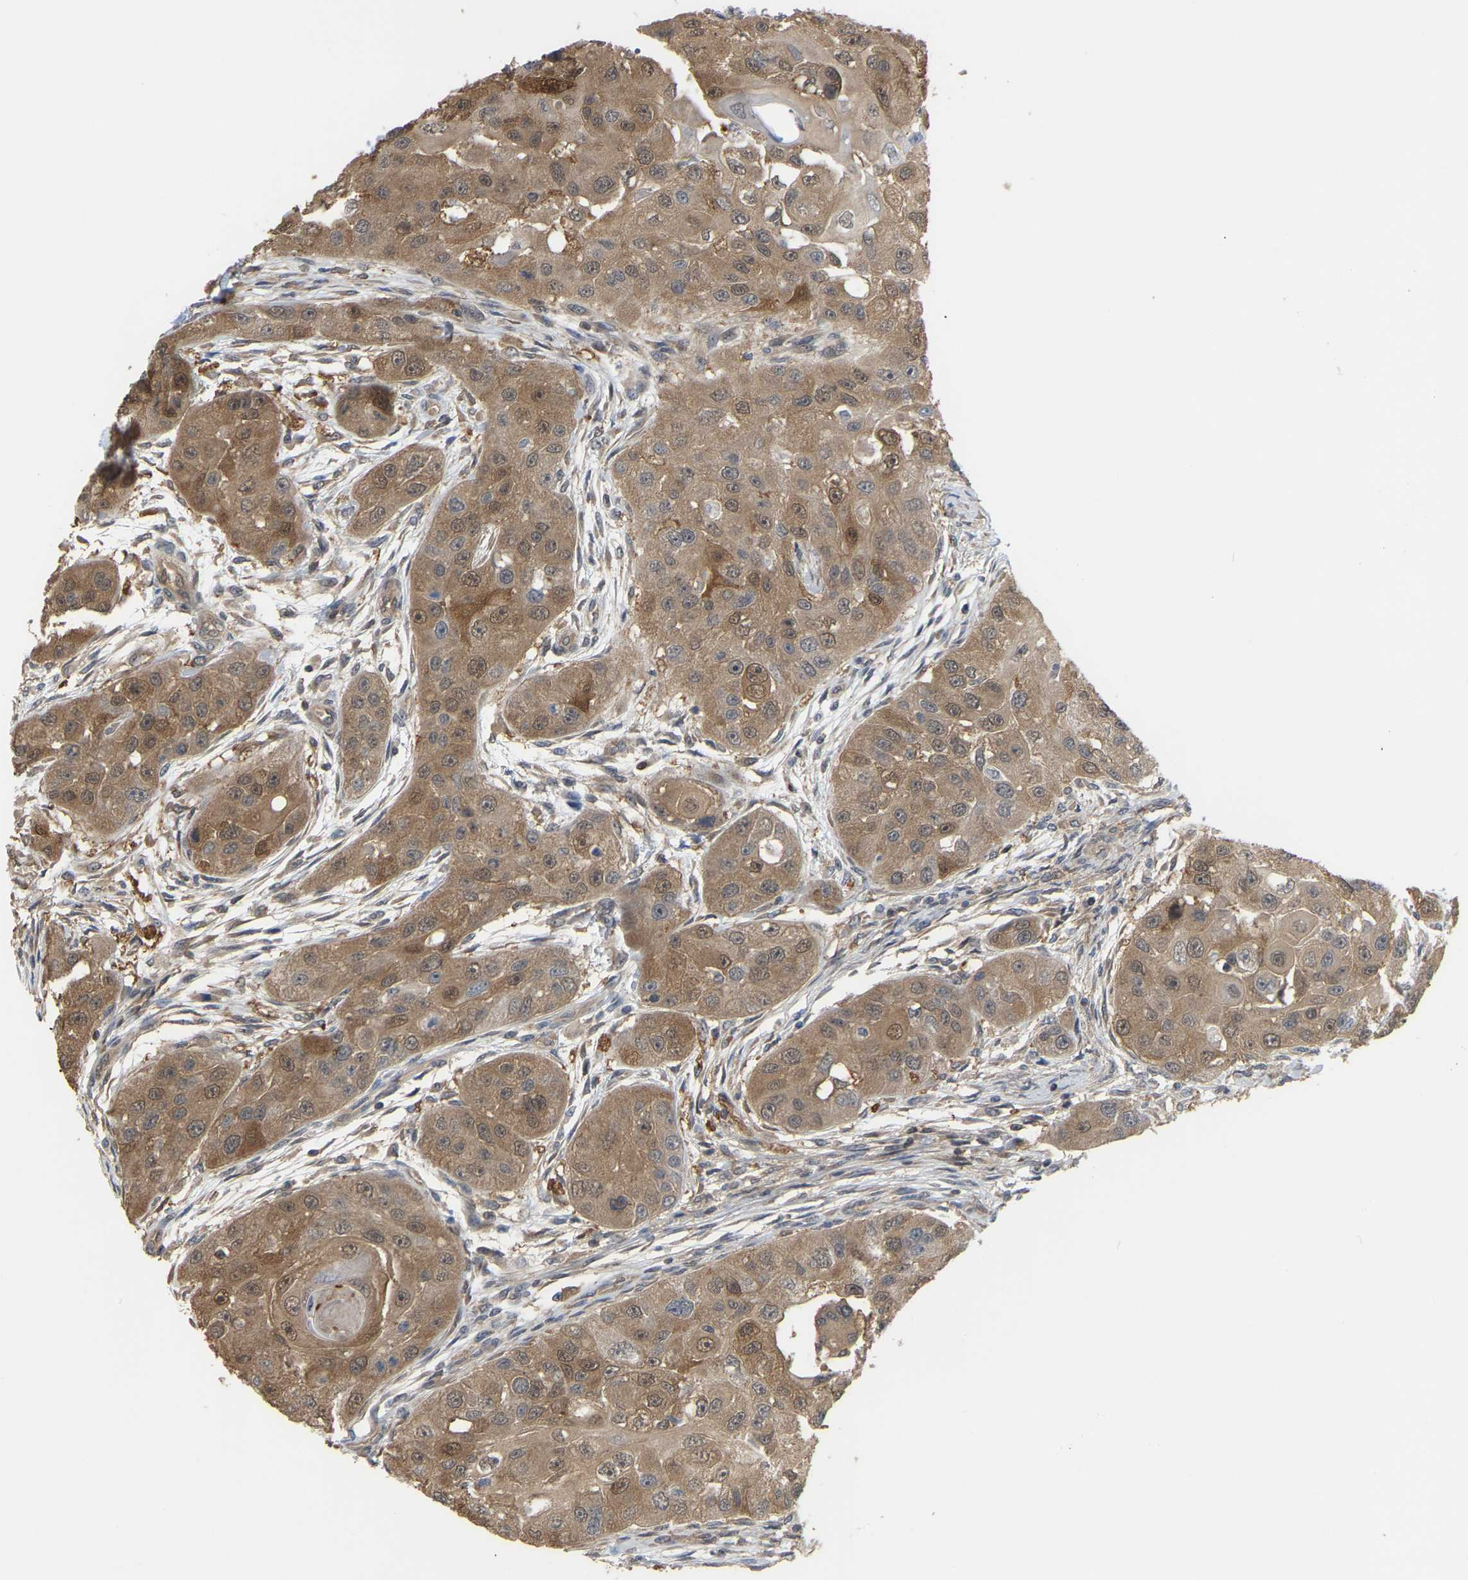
{"staining": {"intensity": "moderate", "quantity": ">75%", "location": "cytoplasmic/membranous"}, "tissue": "head and neck cancer", "cell_type": "Tumor cells", "image_type": "cancer", "snomed": [{"axis": "morphology", "description": "Normal tissue, NOS"}, {"axis": "morphology", "description": "Squamous cell carcinoma, NOS"}, {"axis": "topography", "description": "Skeletal muscle"}, {"axis": "topography", "description": "Head-Neck"}], "caption": "Approximately >75% of tumor cells in human head and neck cancer show moderate cytoplasmic/membranous protein positivity as visualized by brown immunohistochemical staining.", "gene": "MTPN", "patient": {"sex": "male", "age": 51}}